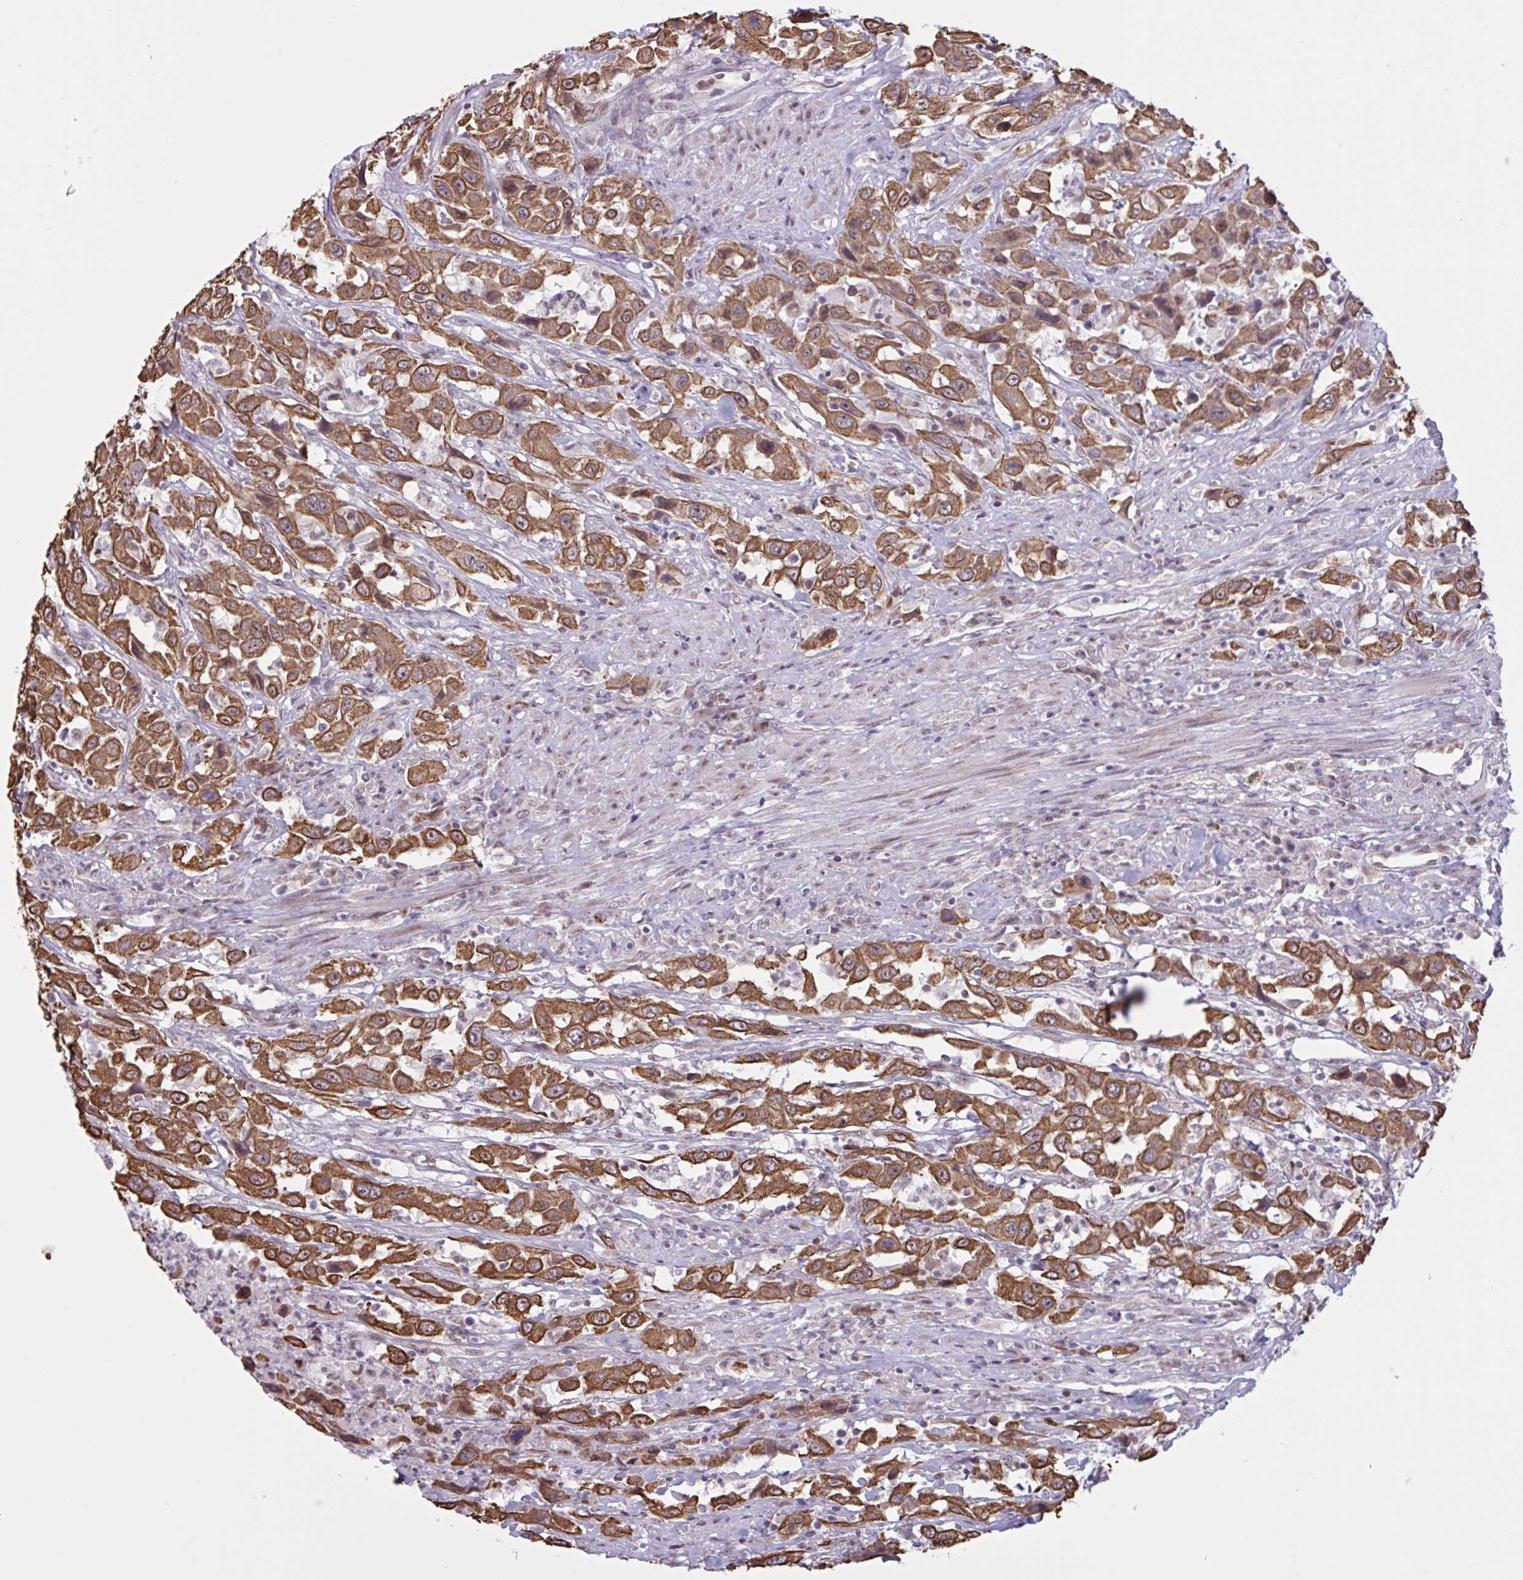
{"staining": {"intensity": "moderate", "quantity": ">75%", "location": "cytoplasmic/membranous"}, "tissue": "urothelial cancer", "cell_type": "Tumor cells", "image_type": "cancer", "snomed": [{"axis": "morphology", "description": "Urothelial carcinoma, High grade"}, {"axis": "topography", "description": "Urinary bladder"}], "caption": "There is medium levels of moderate cytoplasmic/membranous expression in tumor cells of urothelial cancer, as demonstrated by immunohistochemical staining (brown color).", "gene": "PRMT6", "patient": {"sex": "male", "age": 61}}